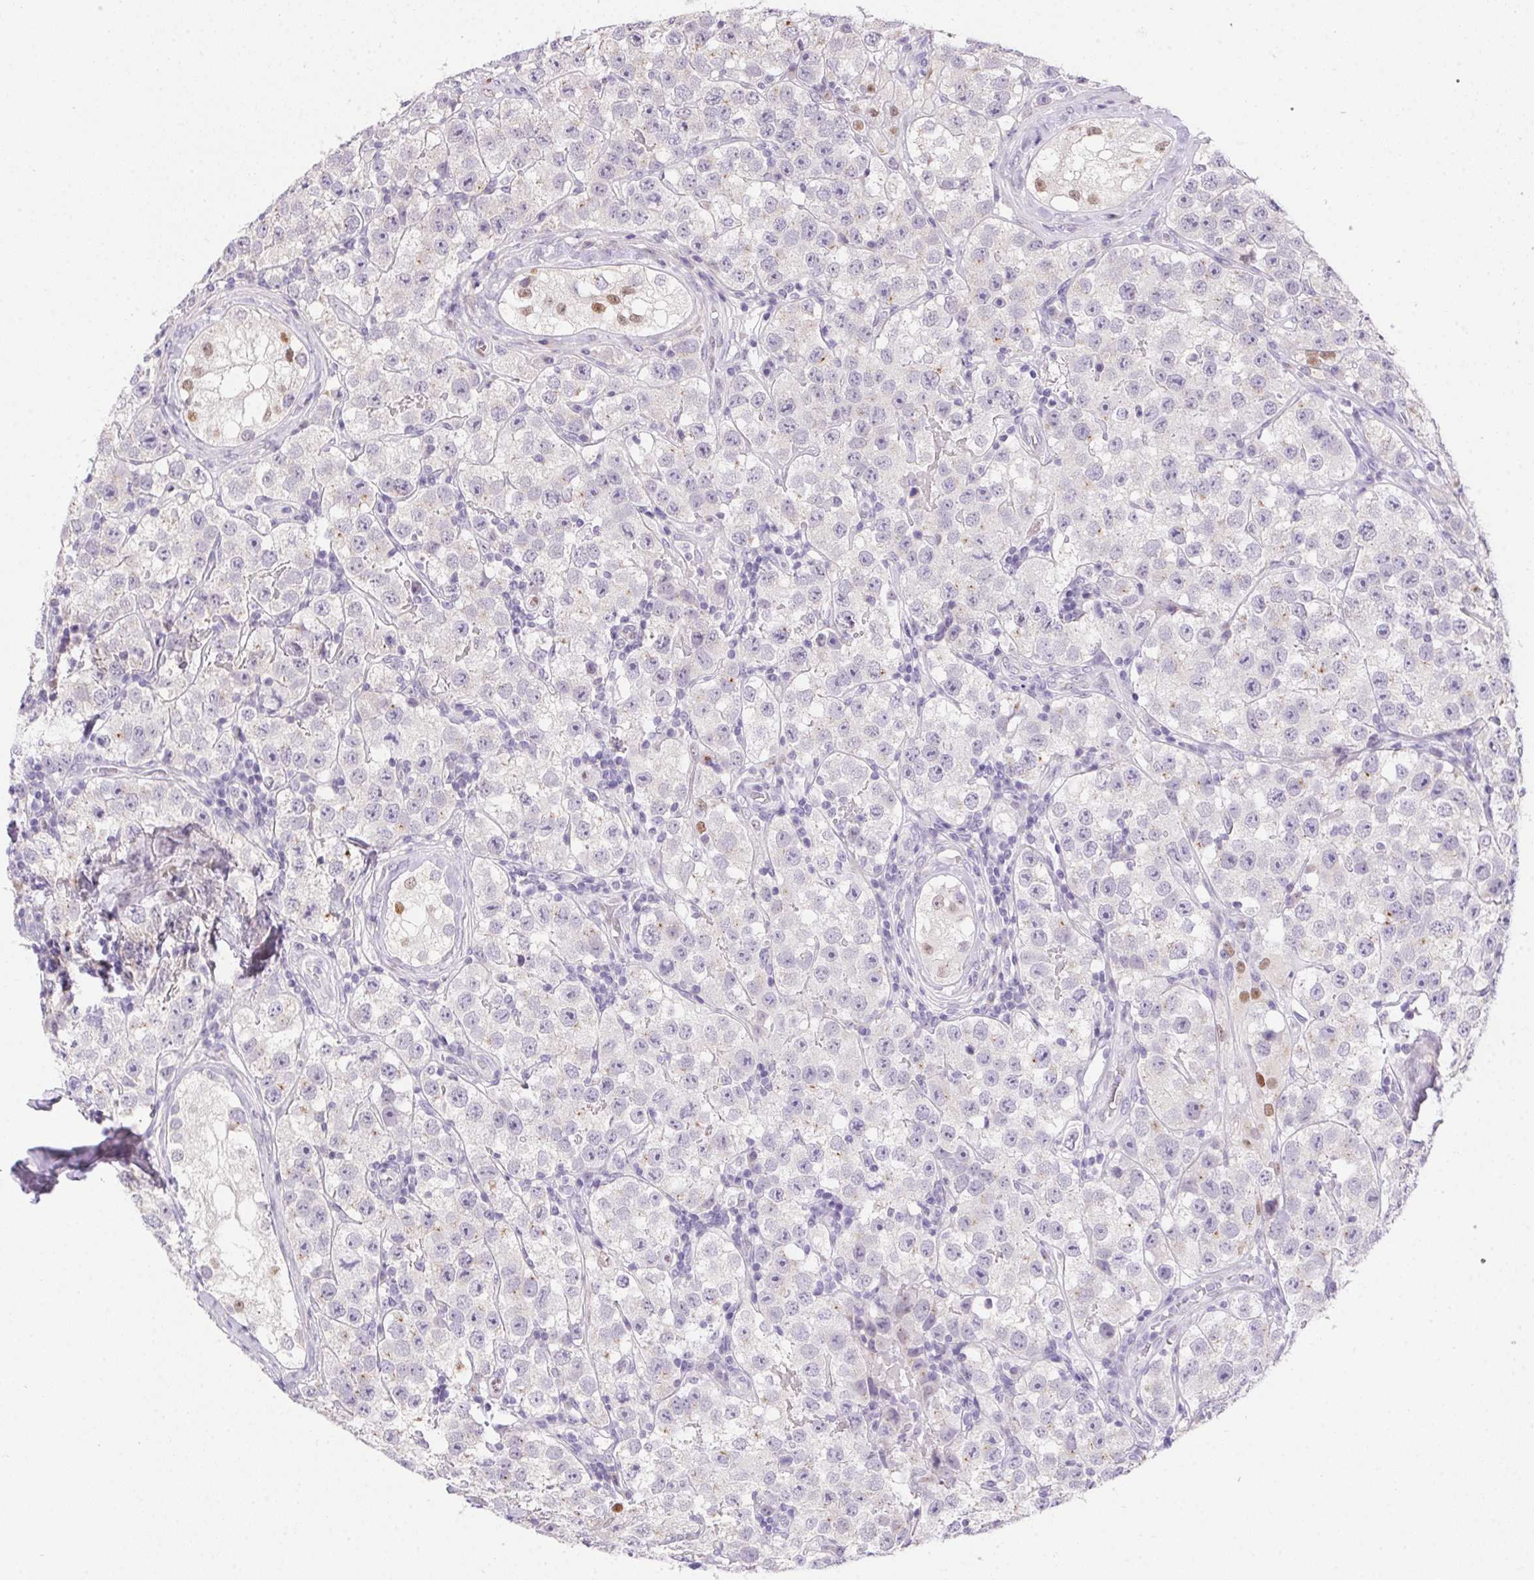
{"staining": {"intensity": "negative", "quantity": "none", "location": "none"}, "tissue": "testis cancer", "cell_type": "Tumor cells", "image_type": "cancer", "snomed": [{"axis": "morphology", "description": "Seminoma, NOS"}, {"axis": "topography", "description": "Testis"}], "caption": "DAB (3,3'-diaminobenzidine) immunohistochemical staining of human testis cancer (seminoma) demonstrates no significant positivity in tumor cells.", "gene": "SP9", "patient": {"sex": "male", "age": 34}}